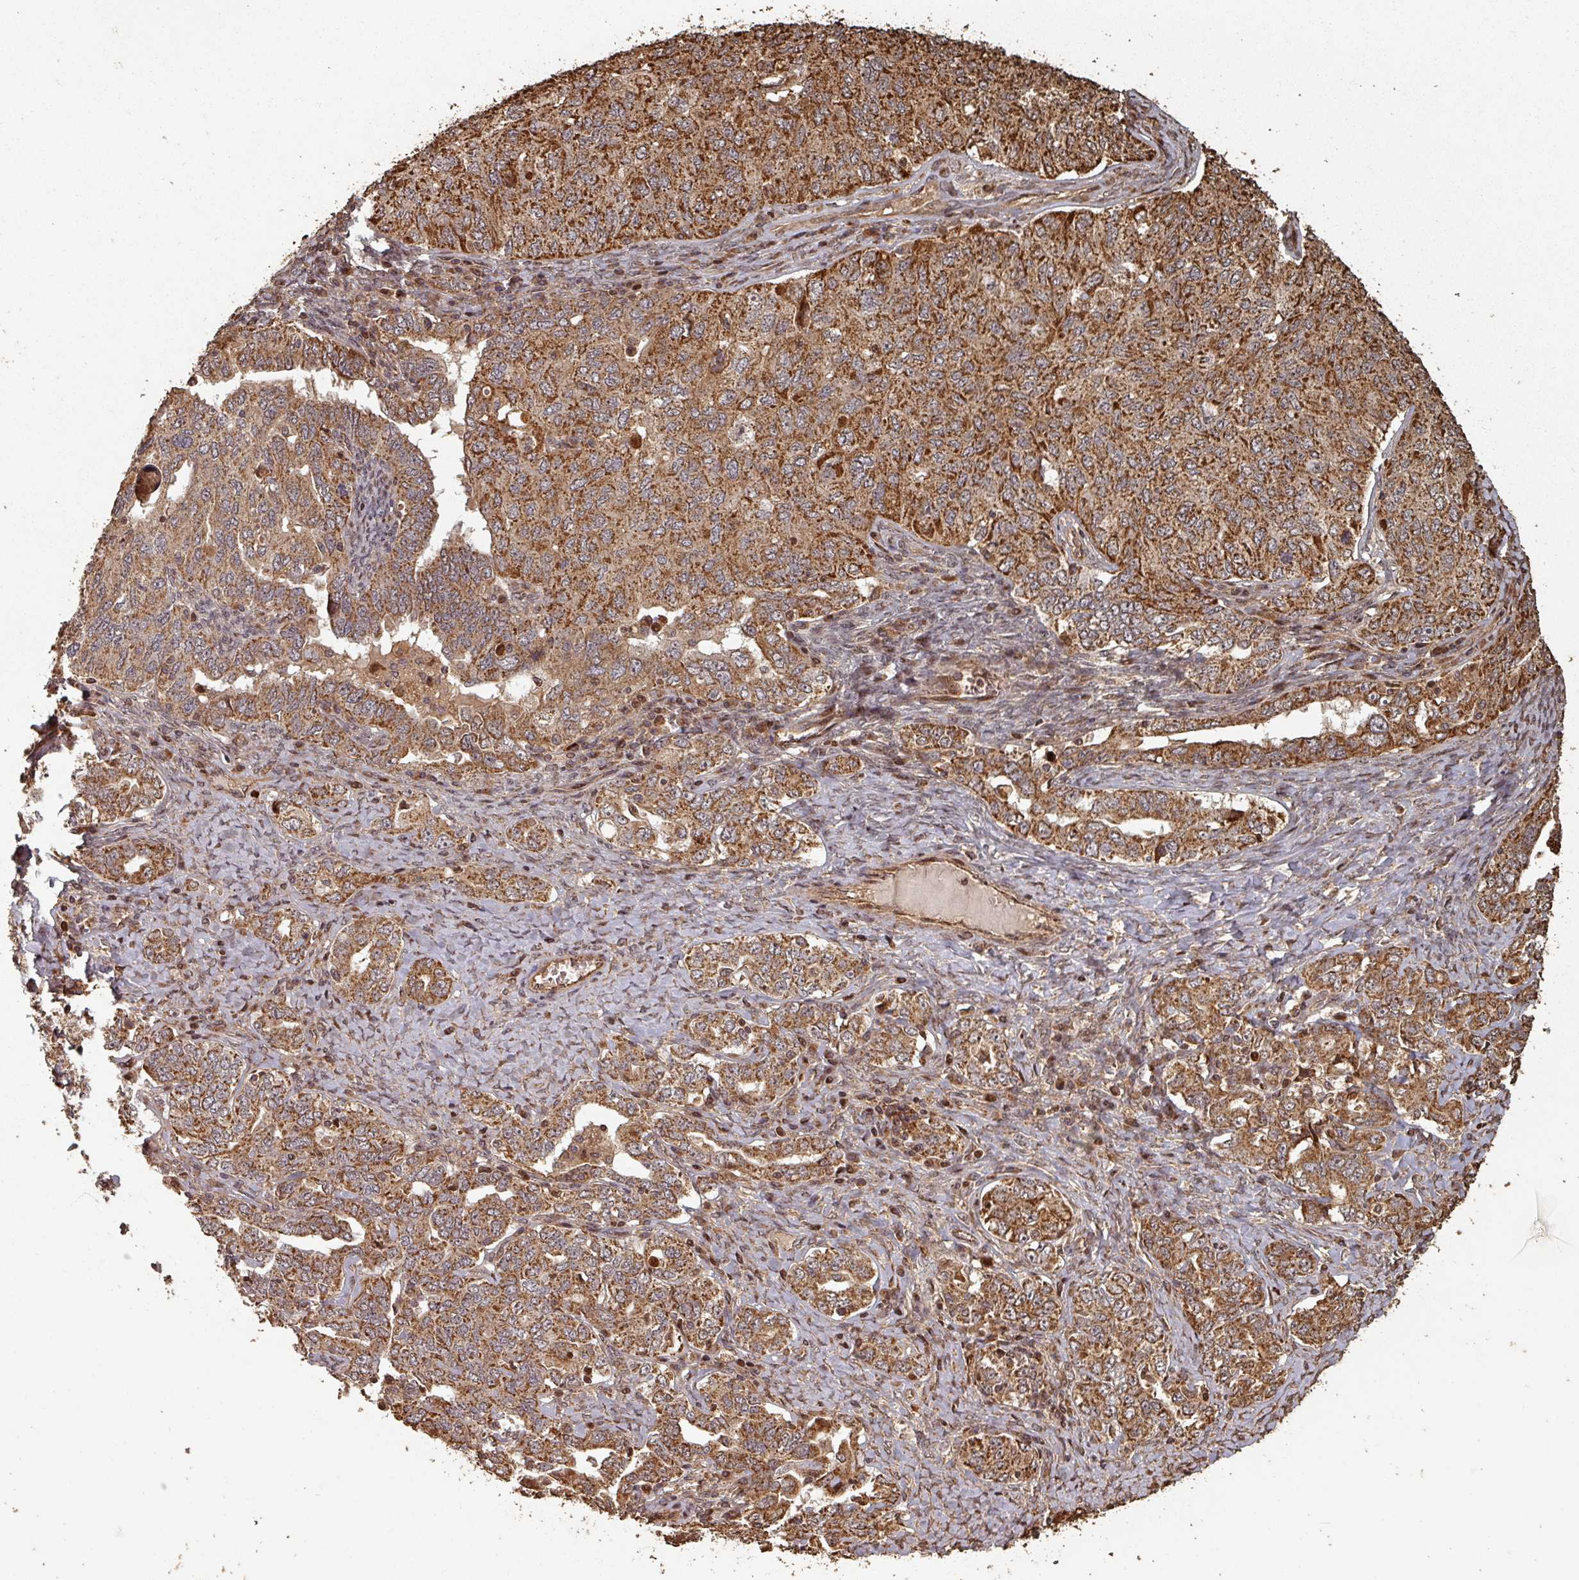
{"staining": {"intensity": "strong", "quantity": ">75%", "location": "cytoplasmic/membranous"}, "tissue": "ovarian cancer", "cell_type": "Tumor cells", "image_type": "cancer", "snomed": [{"axis": "morphology", "description": "Carcinoma, endometroid"}, {"axis": "topography", "description": "Ovary"}], "caption": "DAB immunohistochemical staining of human ovarian cancer exhibits strong cytoplasmic/membranous protein expression in about >75% of tumor cells.", "gene": "EID1", "patient": {"sex": "female", "age": 62}}